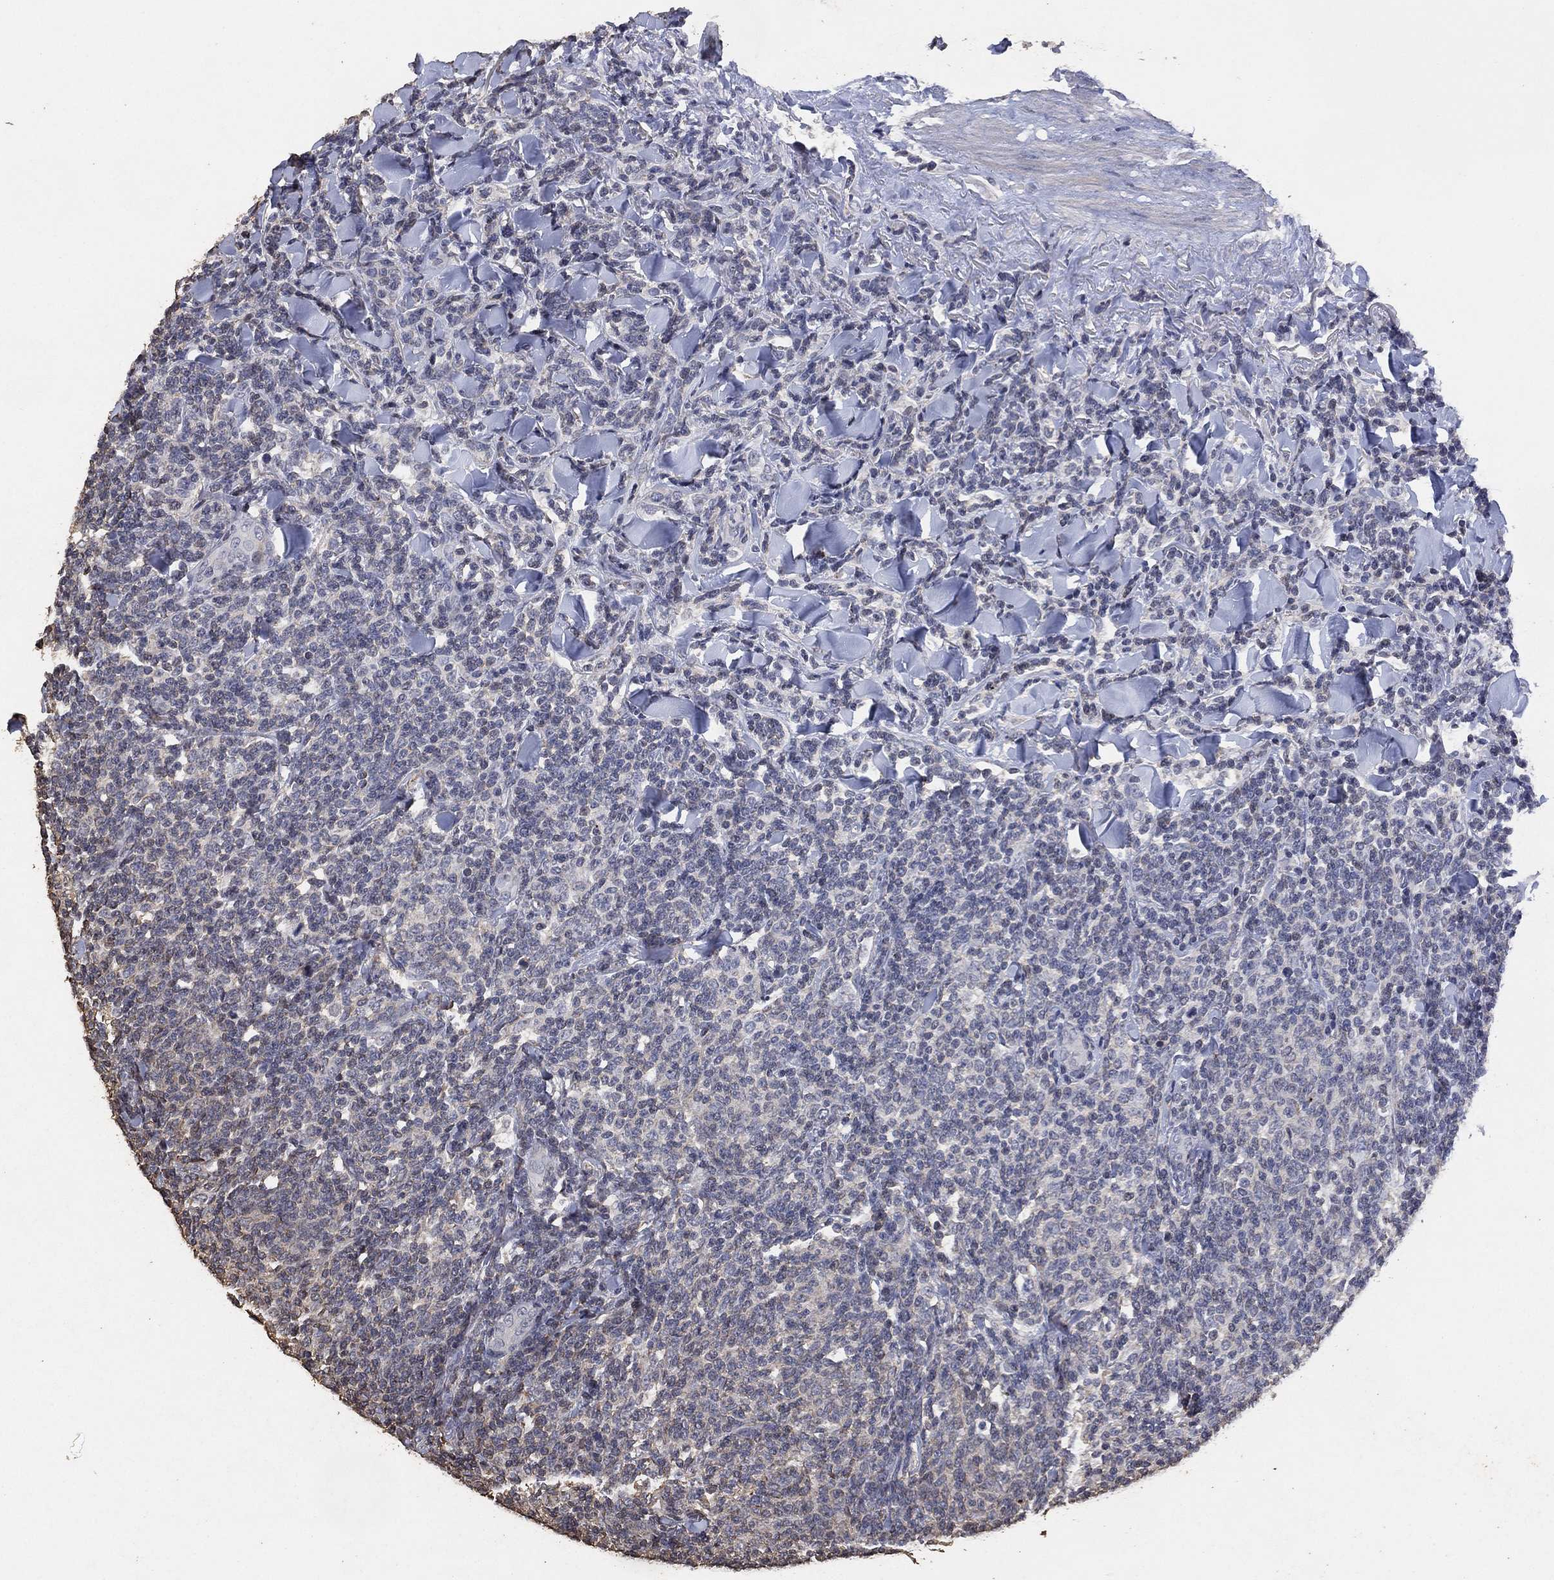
{"staining": {"intensity": "negative", "quantity": "none", "location": "none"}, "tissue": "lymphoma", "cell_type": "Tumor cells", "image_type": "cancer", "snomed": [{"axis": "morphology", "description": "Malignant lymphoma, non-Hodgkin's type, Low grade"}, {"axis": "topography", "description": "Lymph node"}], "caption": "Protein analysis of lymphoma reveals no significant positivity in tumor cells.", "gene": "ADPRHL1", "patient": {"sex": "female", "age": 56}}